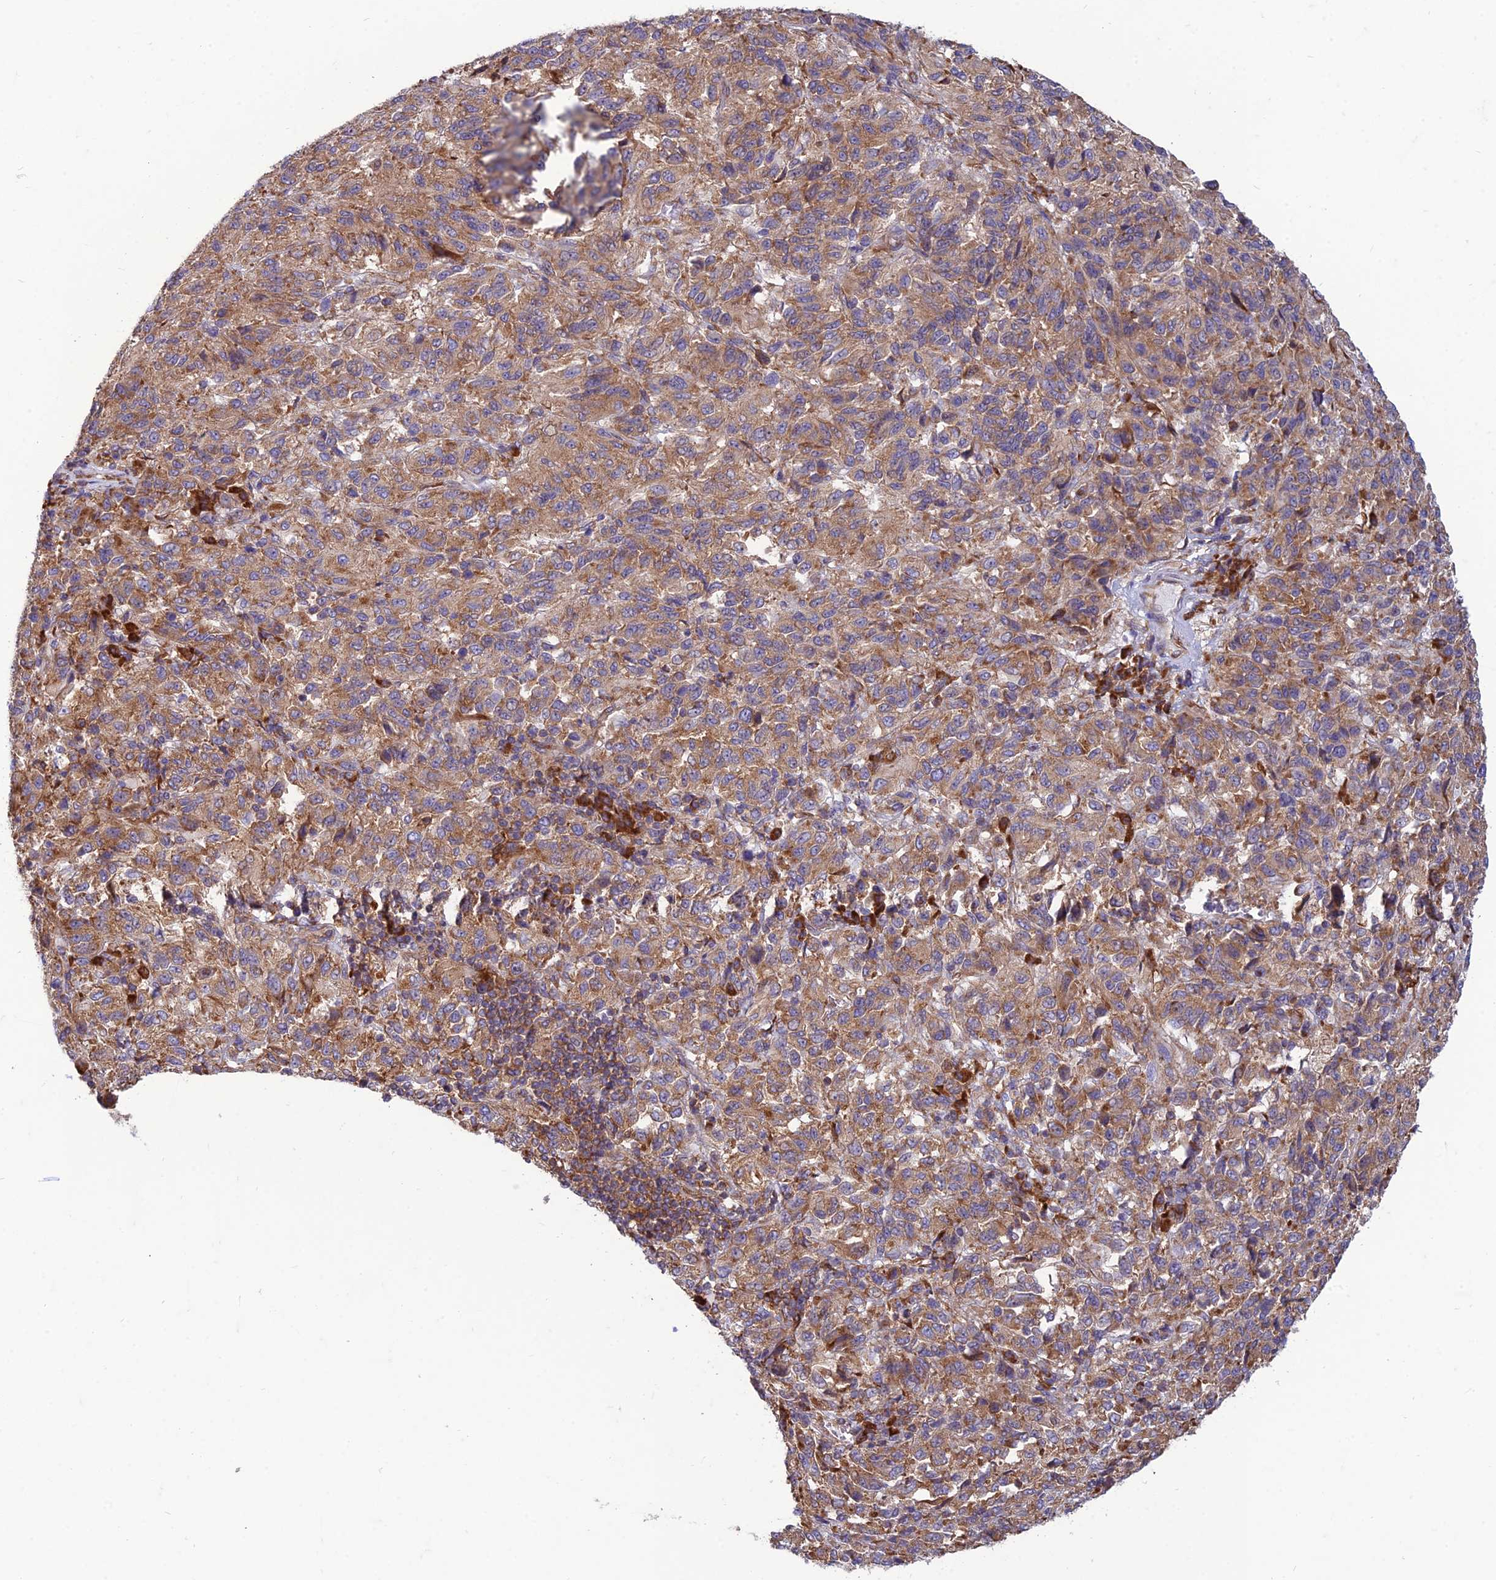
{"staining": {"intensity": "moderate", "quantity": ">75%", "location": "cytoplasmic/membranous"}, "tissue": "melanoma", "cell_type": "Tumor cells", "image_type": "cancer", "snomed": [{"axis": "morphology", "description": "Malignant melanoma, Metastatic site"}, {"axis": "topography", "description": "Lung"}], "caption": "This histopathology image displays melanoma stained with immunohistochemistry to label a protein in brown. The cytoplasmic/membranous of tumor cells show moderate positivity for the protein. Nuclei are counter-stained blue.", "gene": "RPL17-C18orf32", "patient": {"sex": "male", "age": 64}}